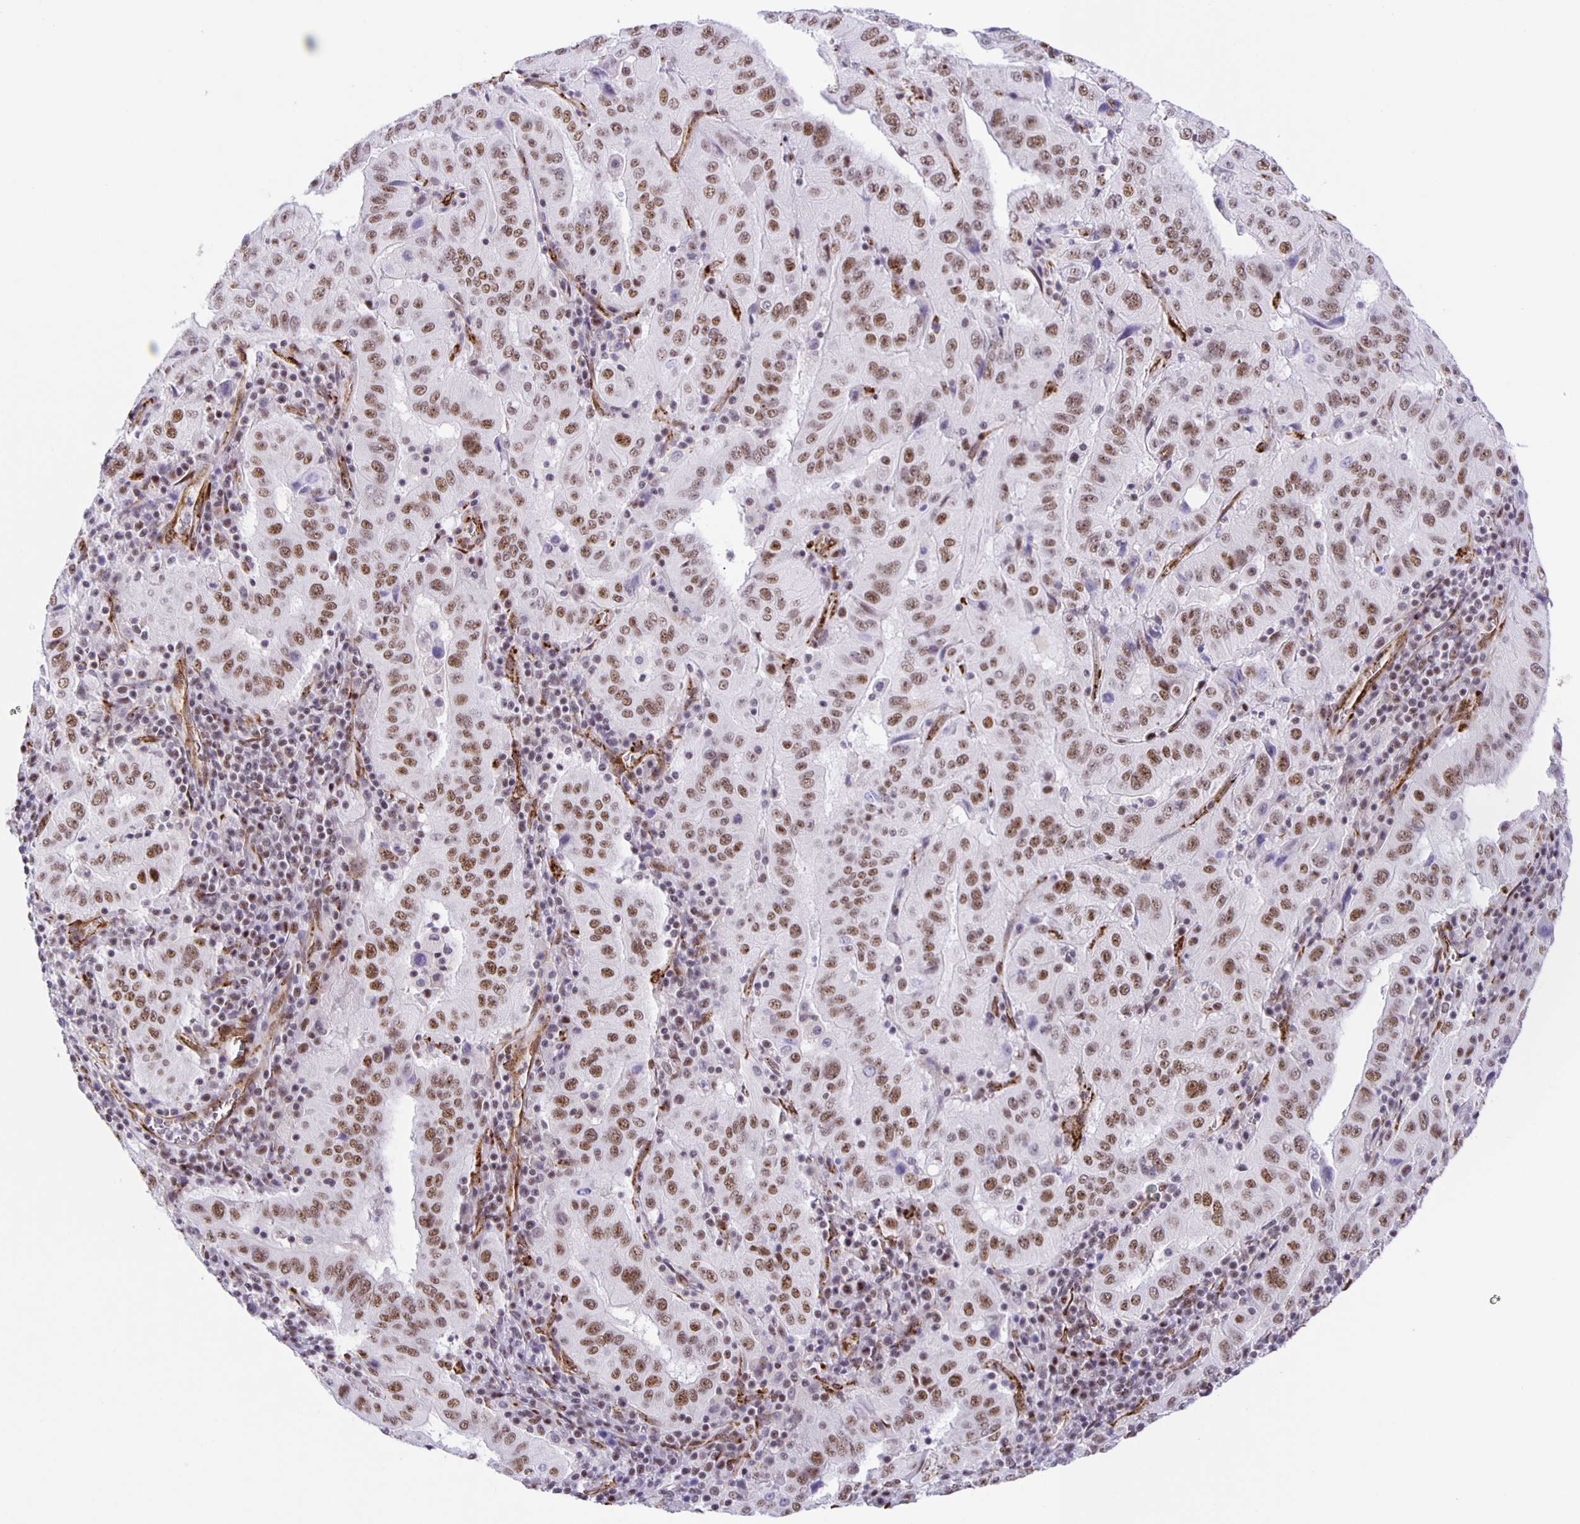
{"staining": {"intensity": "moderate", "quantity": ">75%", "location": "nuclear"}, "tissue": "pancreatic cancer", "cell_type": "Tumor cells", "image_type": "cancer", "snomed": [{"axis": "morphology", "description": "Adenocarcinoma, NOS"}, {"axis": "topography", "description": "Pancreas"}], "caption": "Immunohistochemical staining of adenocarcinoma (pancreatic) reveals medium levels of moderate nuclear staining in about >75% of tumor cells.", "gene": "ZRANB2", "patient": {"sex": "male", "age": 63}}